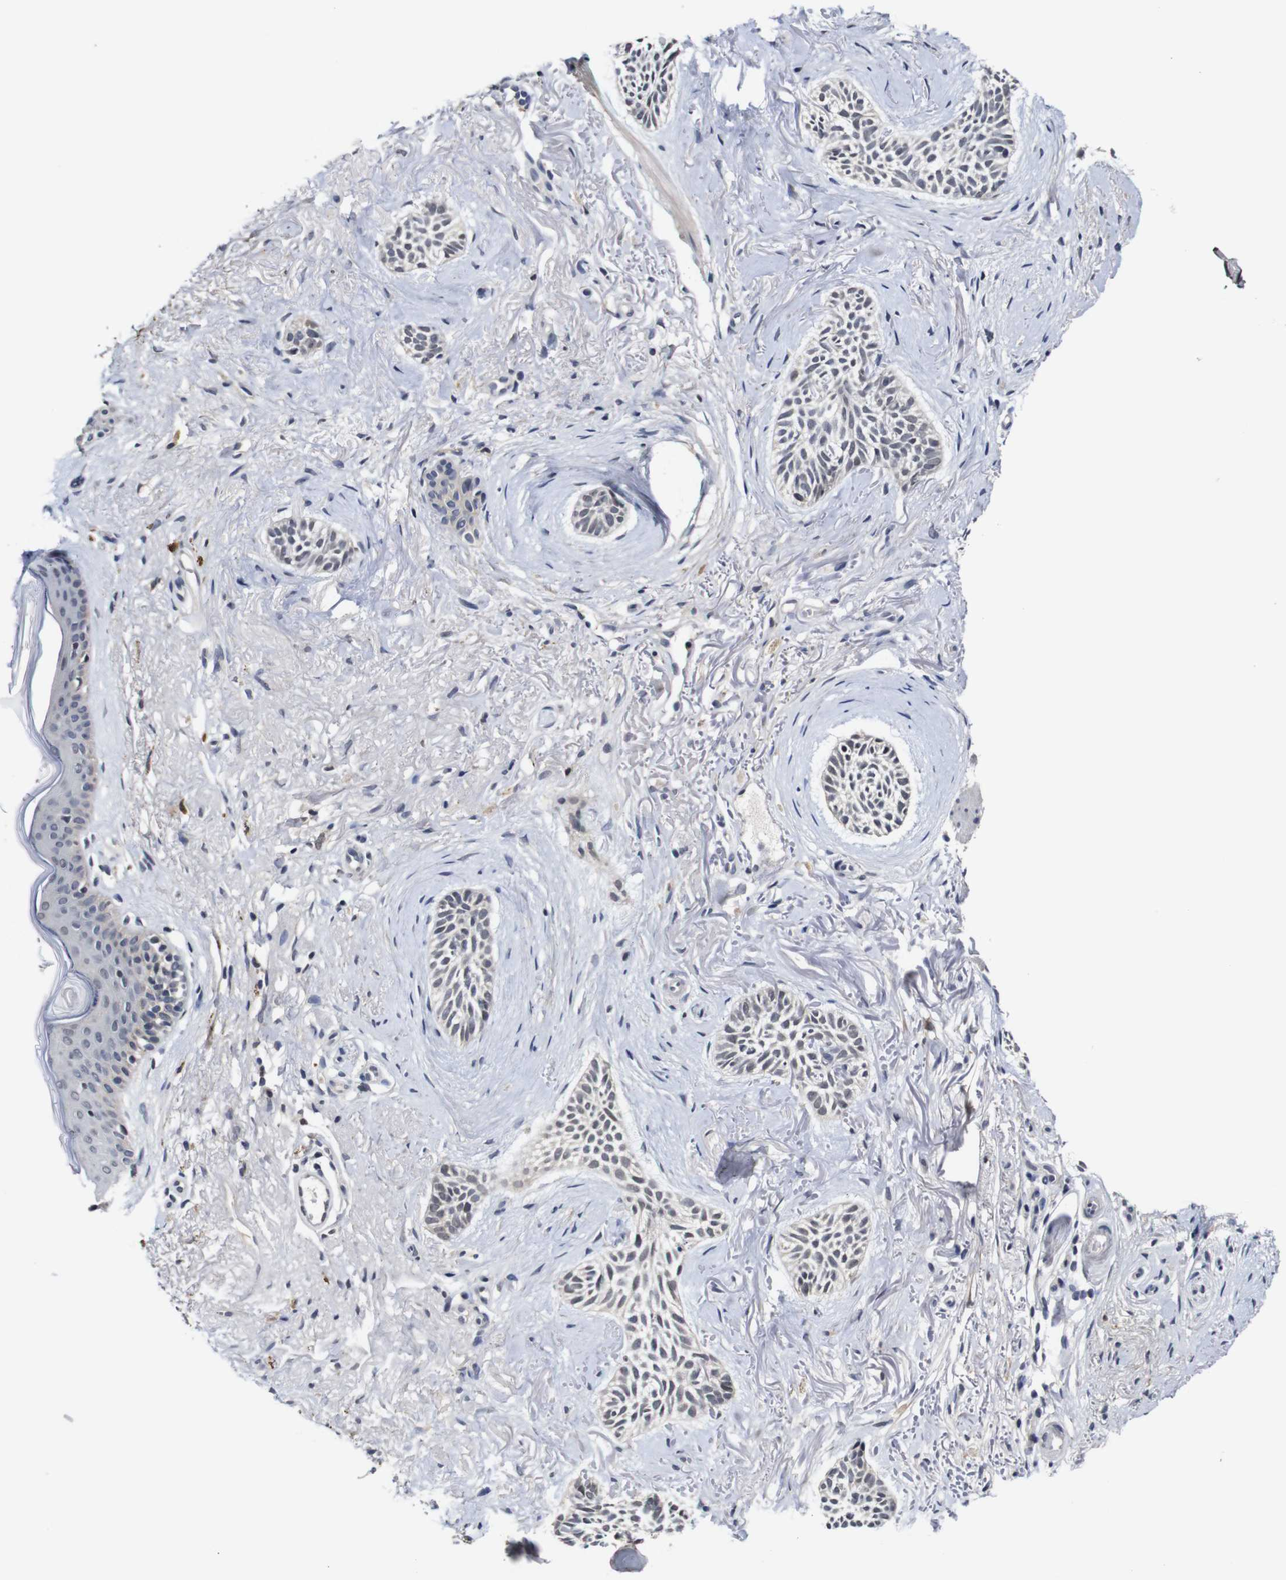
{"staining": {"intensity": "negative", "quantity": "none", "location": "none"}, "tissue": "skin cancer", "cell_type": "Tumor cells", "image_type": "cancer", "snomed": [{"axis": "morphology", "description": "Normal tissue, NOS"}, {"axis": "morphology", "description": "Basal cell carcinoma"}, {"axis": "topography", "description": "Skin"}], "caption": "Immunohistochemistry of skin cancer (basal cell carcinoma) exhibits no expression in tumor cells.", "gene": "NTRK3", "patient": {"sex": "female", "age": 84}}